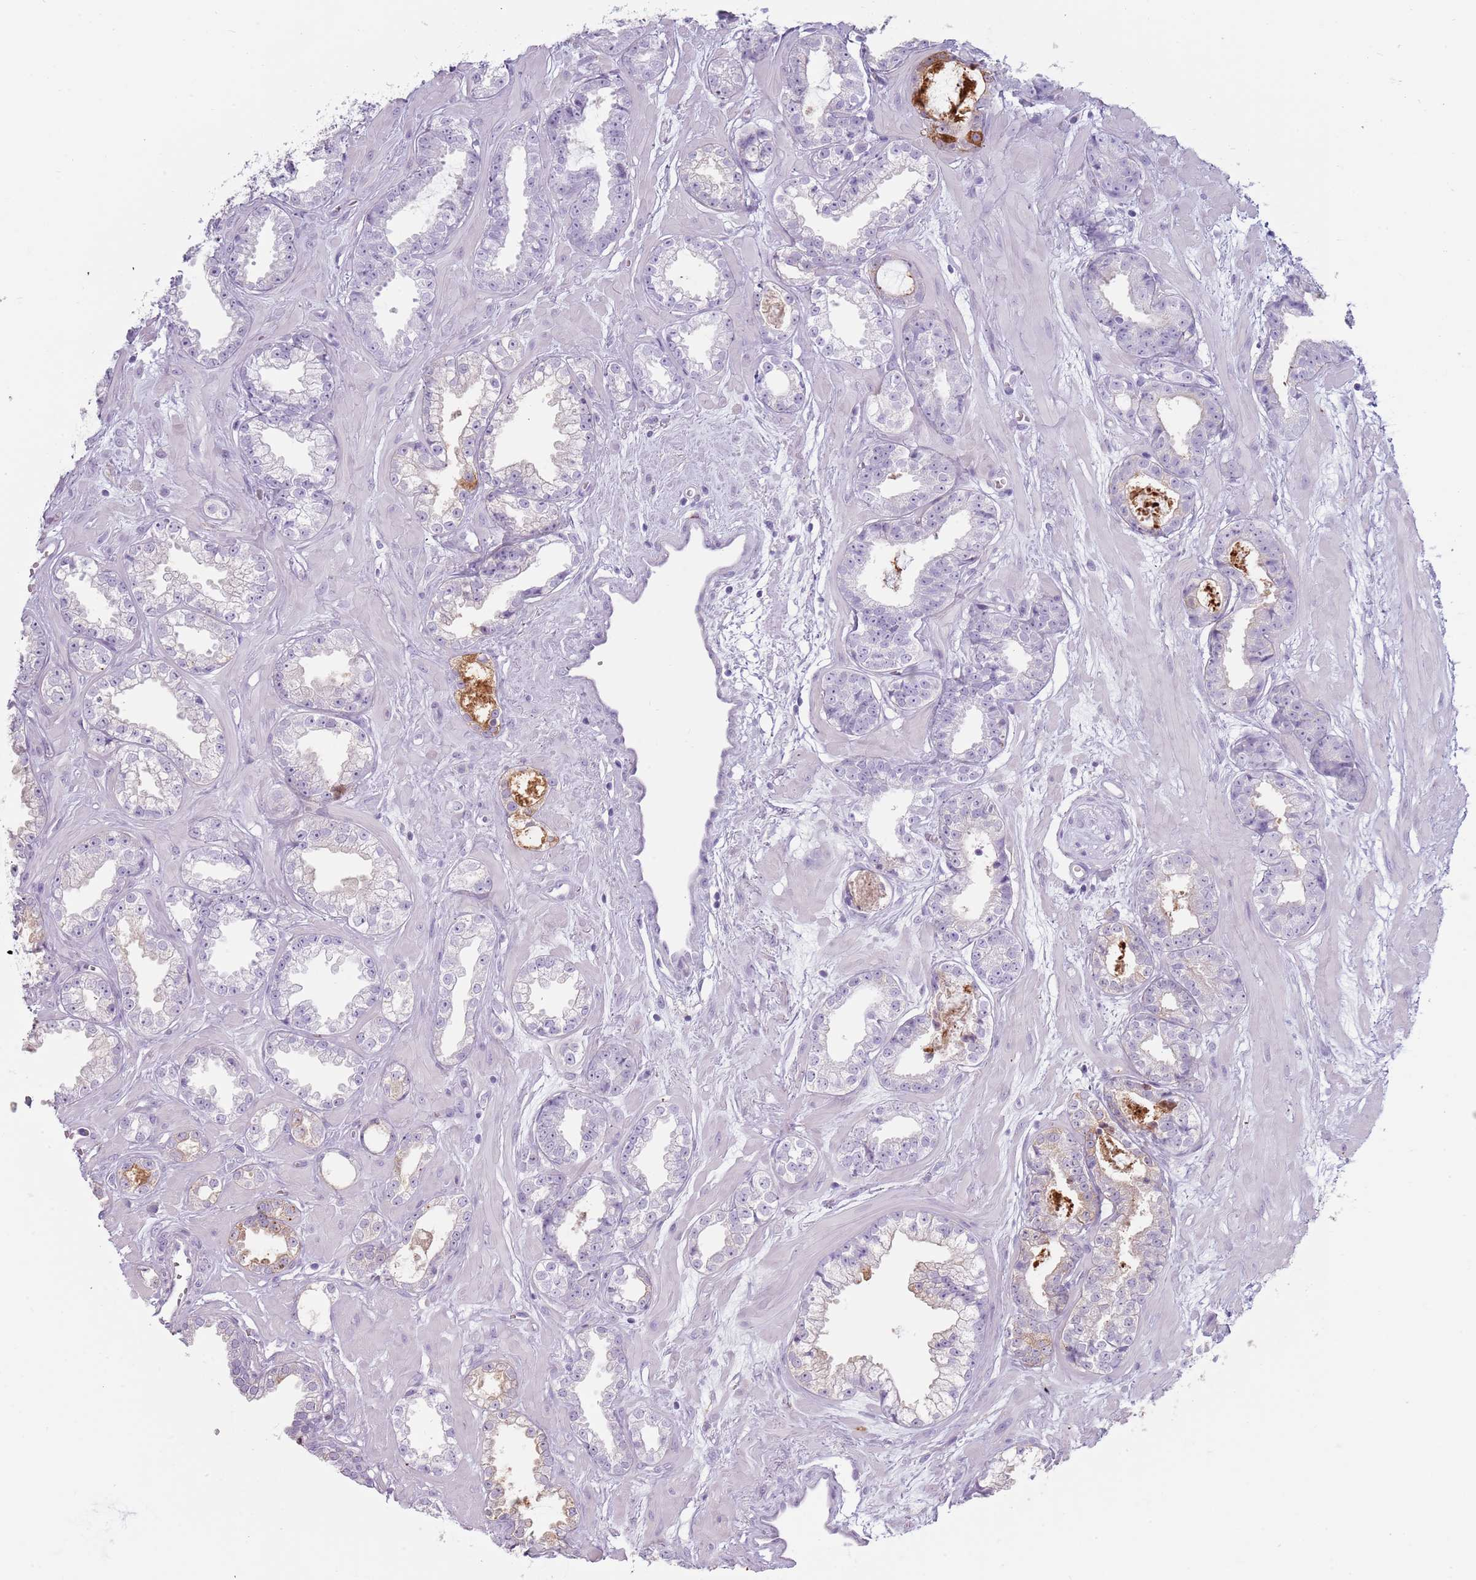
{"staining": {"intensity": "moderate", "quantity": "<25%", "location": "cytoplasmic/membranous"}, "tissue": "prostate cancer", "cell_type": "Tumor cells", "image_type": "cancer", "snomed": [{"axis": "morphology", "description": "Adenocarcinoma, Low grade"}, {"axis": "topography", "description": "Prostate"}], "caption": "Prostate adenocarcinoma (low-grade) stained with immunohistochemistry reveals moderate cytoplasmic/membranous staining in about <25% of tumor cells.", "gene": "COLEC12", "patient": {"sex": "male", "age": 60}}